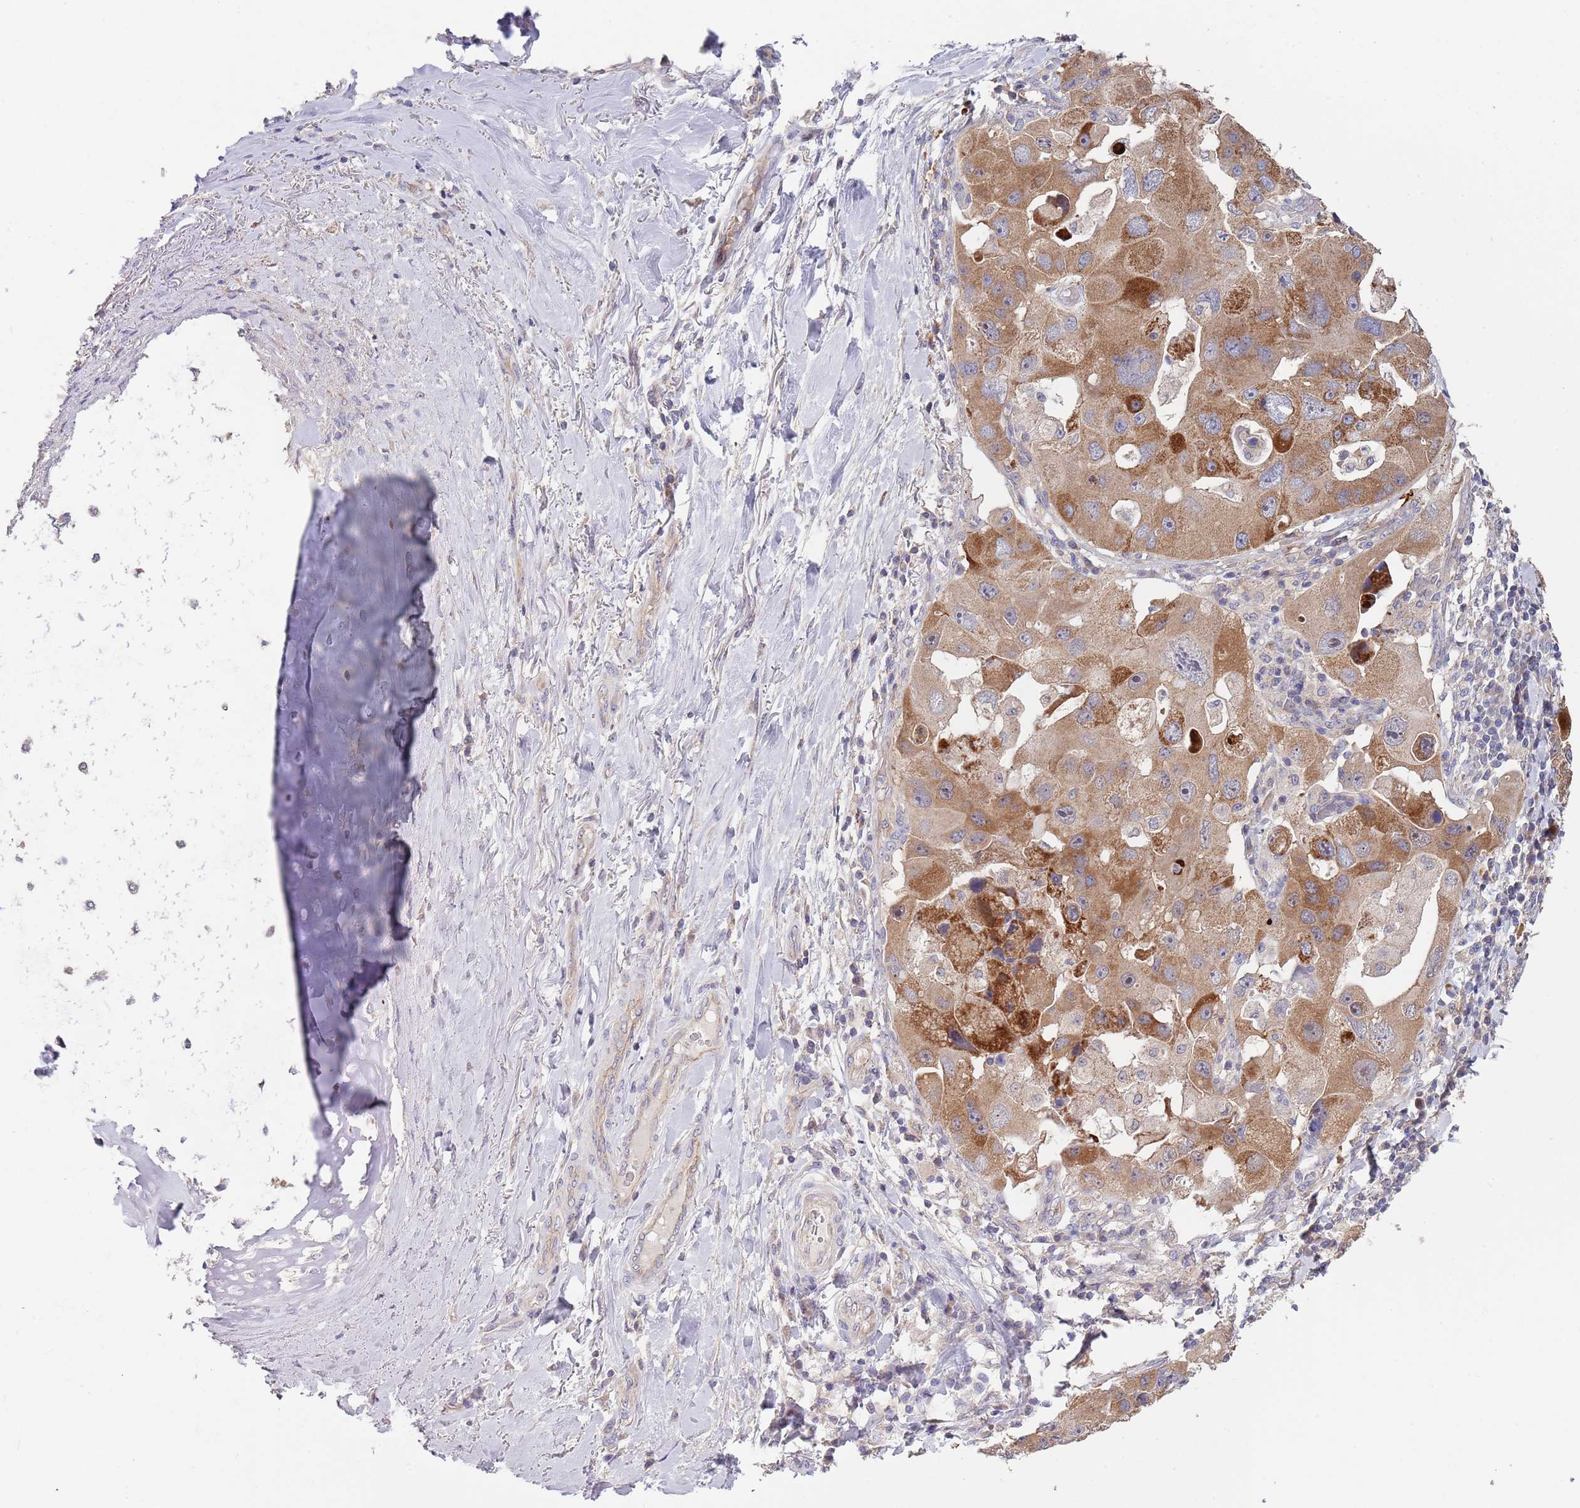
{"staining": {"intensity": "moderate", "quantity": ">75%", "location": "cytoplasmic/membranous,nuclear"}, "tissue": "lung cancer", "cell_type": "Tumor cells", "image_type": "cancer", "snomed": [{"axis": "morphology", "description": "Adenocarcinoma, NOS"}, {"axis": "topography", "description": "Lung"}], "caption": "Tumor cells reveal medium levels of moderate cytoplasmic/membranous and nuclear positivity in about >75% of cells in adenocarcinoma (lung).", "gene": "ABCC10", "patient": {"sex": "female", "age": 54}}